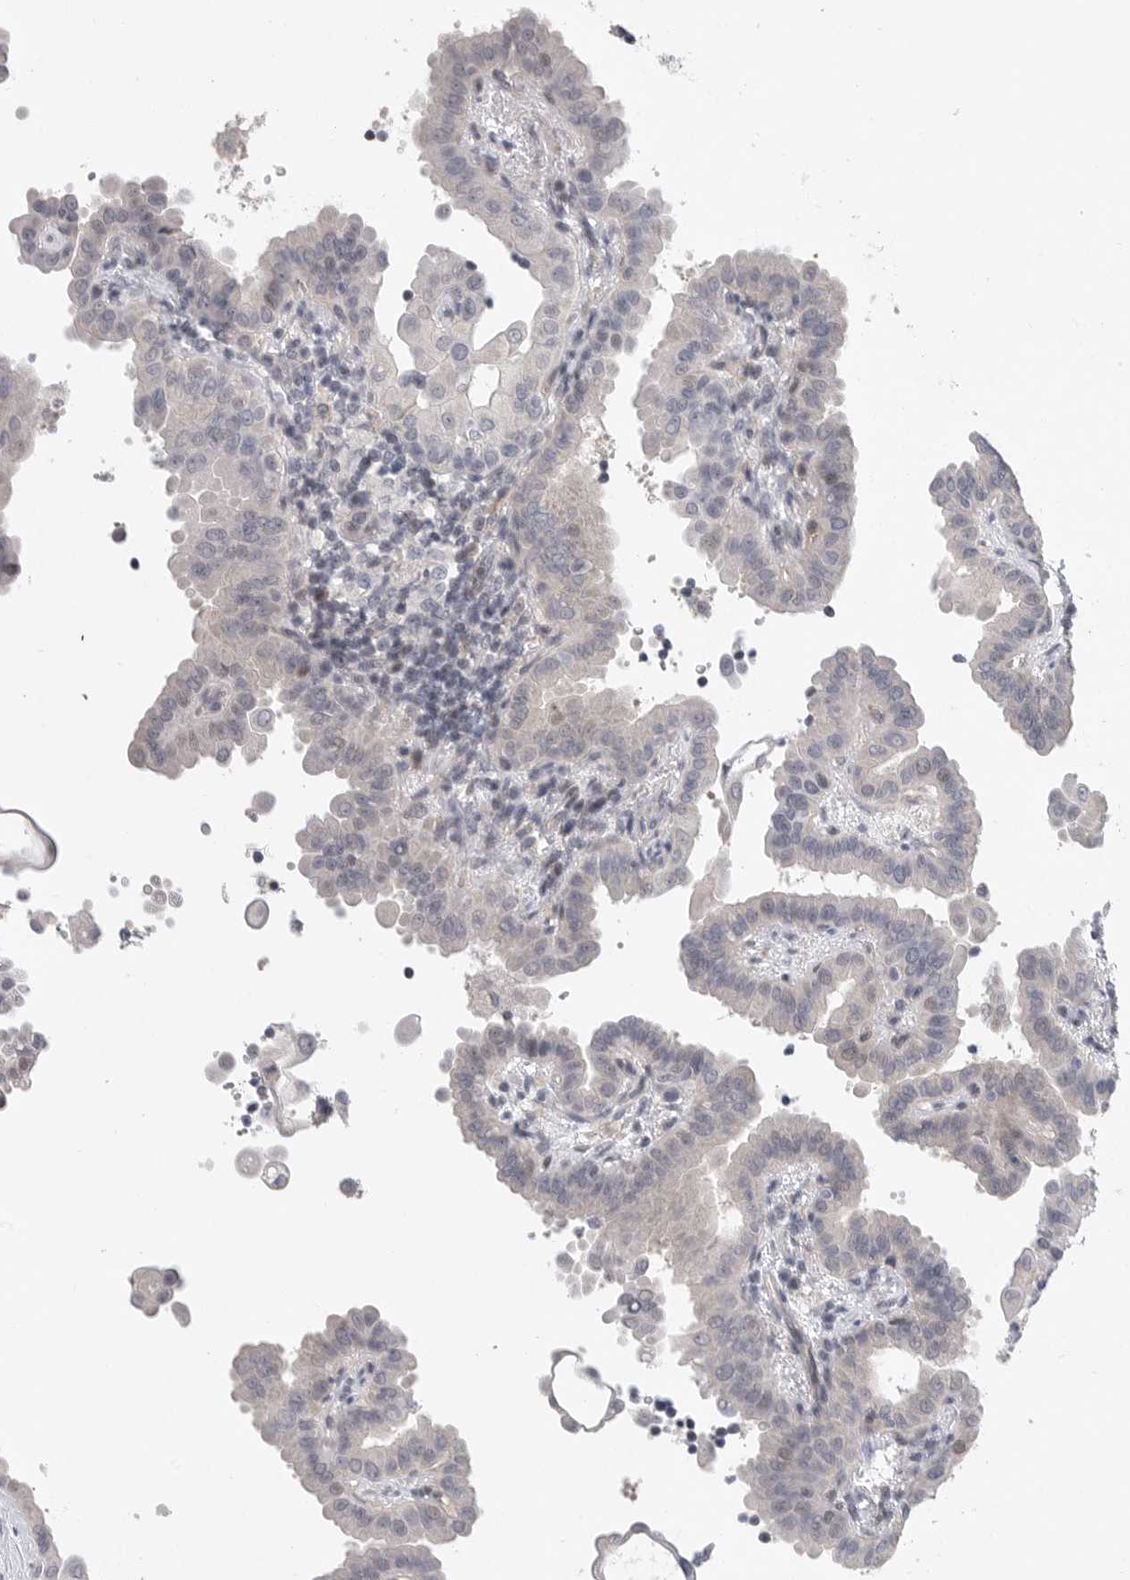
{"staining": {"intensity": "negative", "quantity": "none", "location": "none"}, "tissue": "thyroid cancer", "cell_type": "Tumor cells", "image_type": "cancer", "snomed": [{"axis": "morphology", "description": "Papillary adenocarcinoma, NOS"}, {"axis": "topography", "description": "Thyroid gland"}], "caption": "Thyroid cancer (papillary adenocarcinoma) was stained to show a protein in brown. There is no significant staining in tumor cells. The staining was performed using DAB (3,3'-diaminobenzidine) to visualize the protein expression in brown, while the nuclei were stained in blue with hematoxylin (Magnification: 20x).", "gene": "FBXO43", "patient": {"sex": "male", "age": 33}}